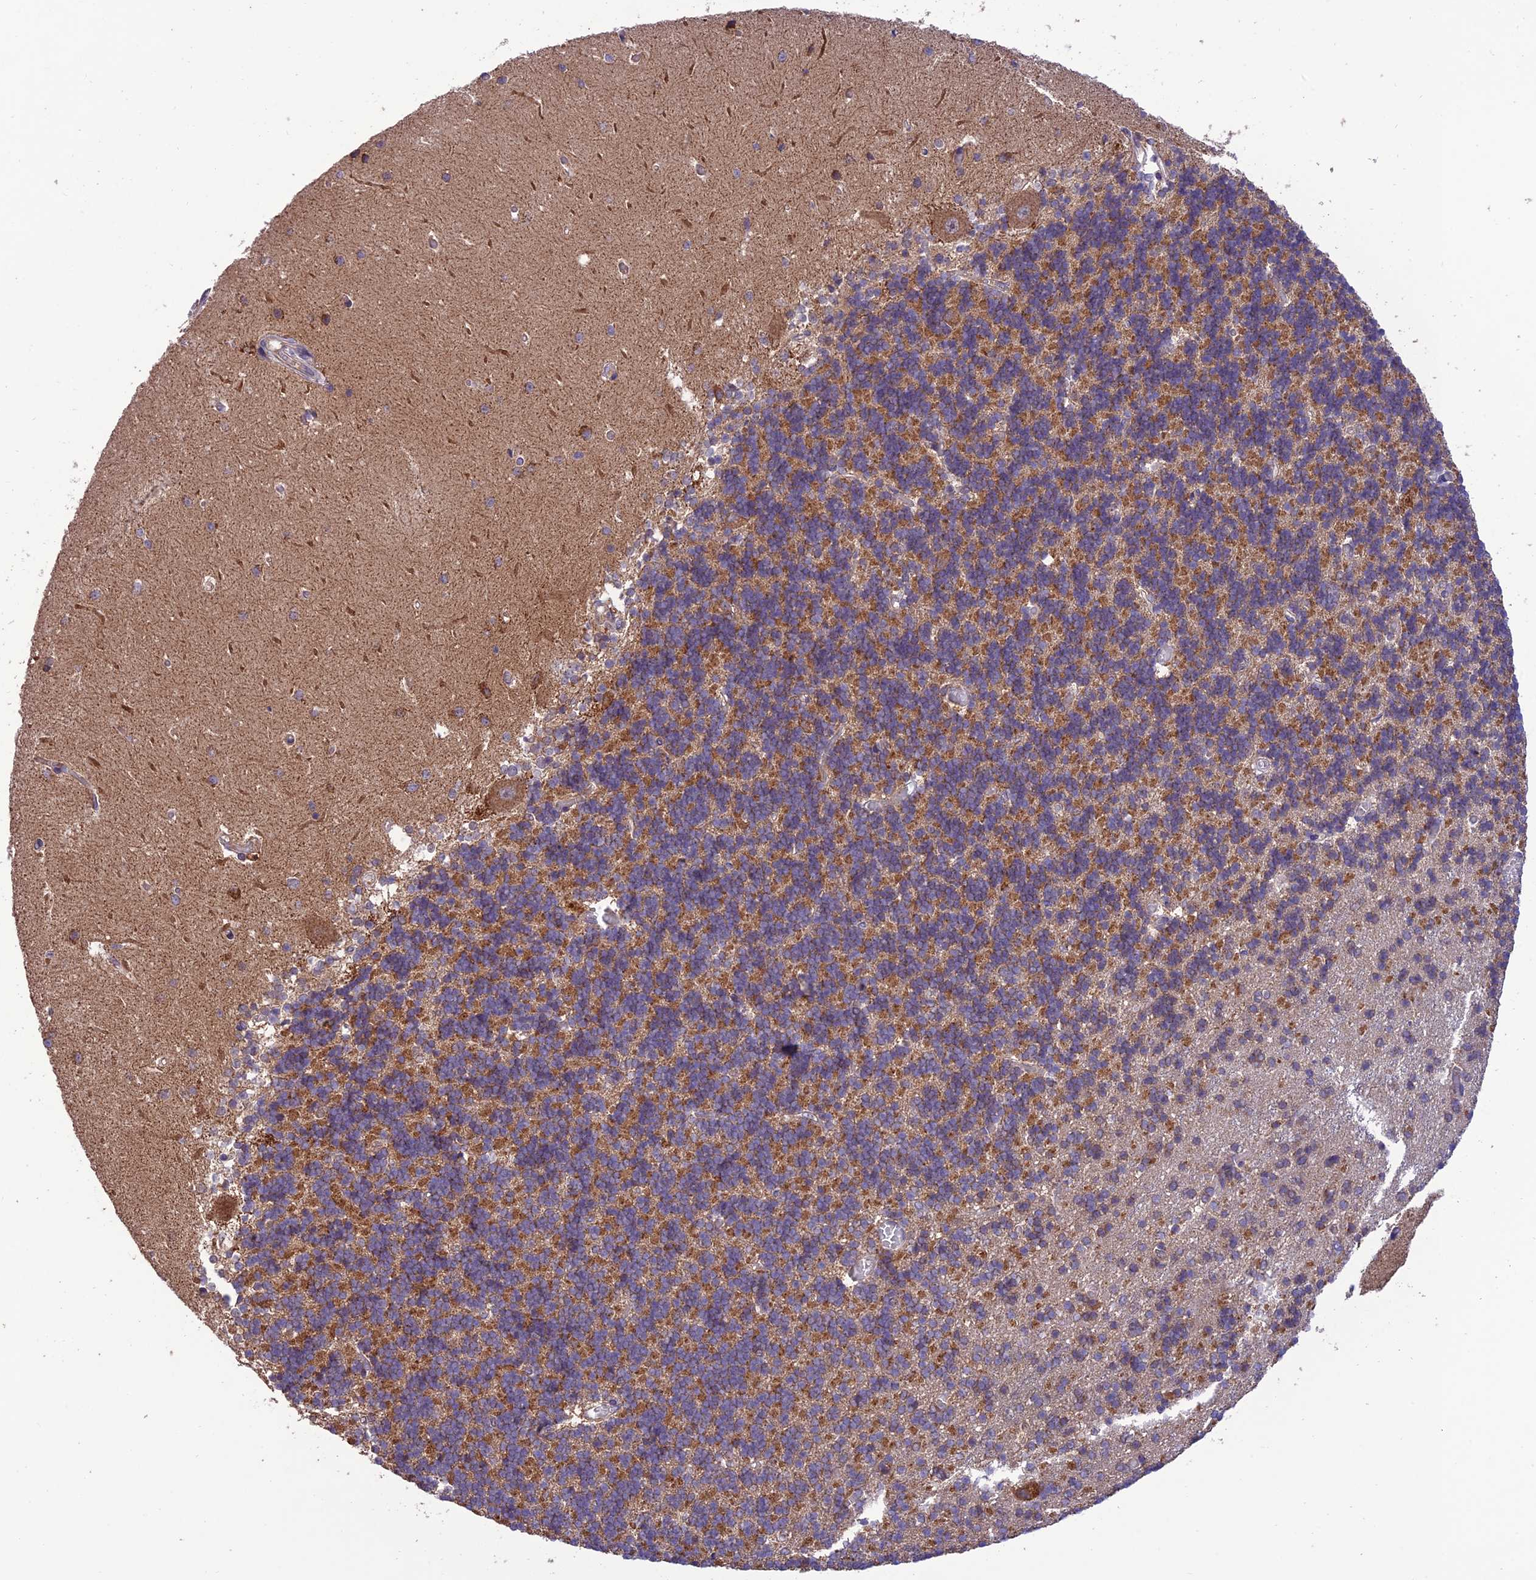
{"staining": {"intensity": "moderate", "quantity": "25%-75%", "location": "cytoplasmic/membranous"}, "tissue": "cerebellum", "cell_type": "Cells in granular layer", "image_type": "normal", "snomed": [{"axis": "morphology", "description": "Normal tissue, NOS"}, {"axis": "topography", "description": "Cerebellum"}], "caption": "An image showing moderate cytoplasmic/membranous expression in approximately 25%-75% of cells in granular layer in normal cerebellum, as visualized by brown immunohistochemical staining.", "gene": "NDUFAF1", "patient": {"sex": "male", "age": 37}}